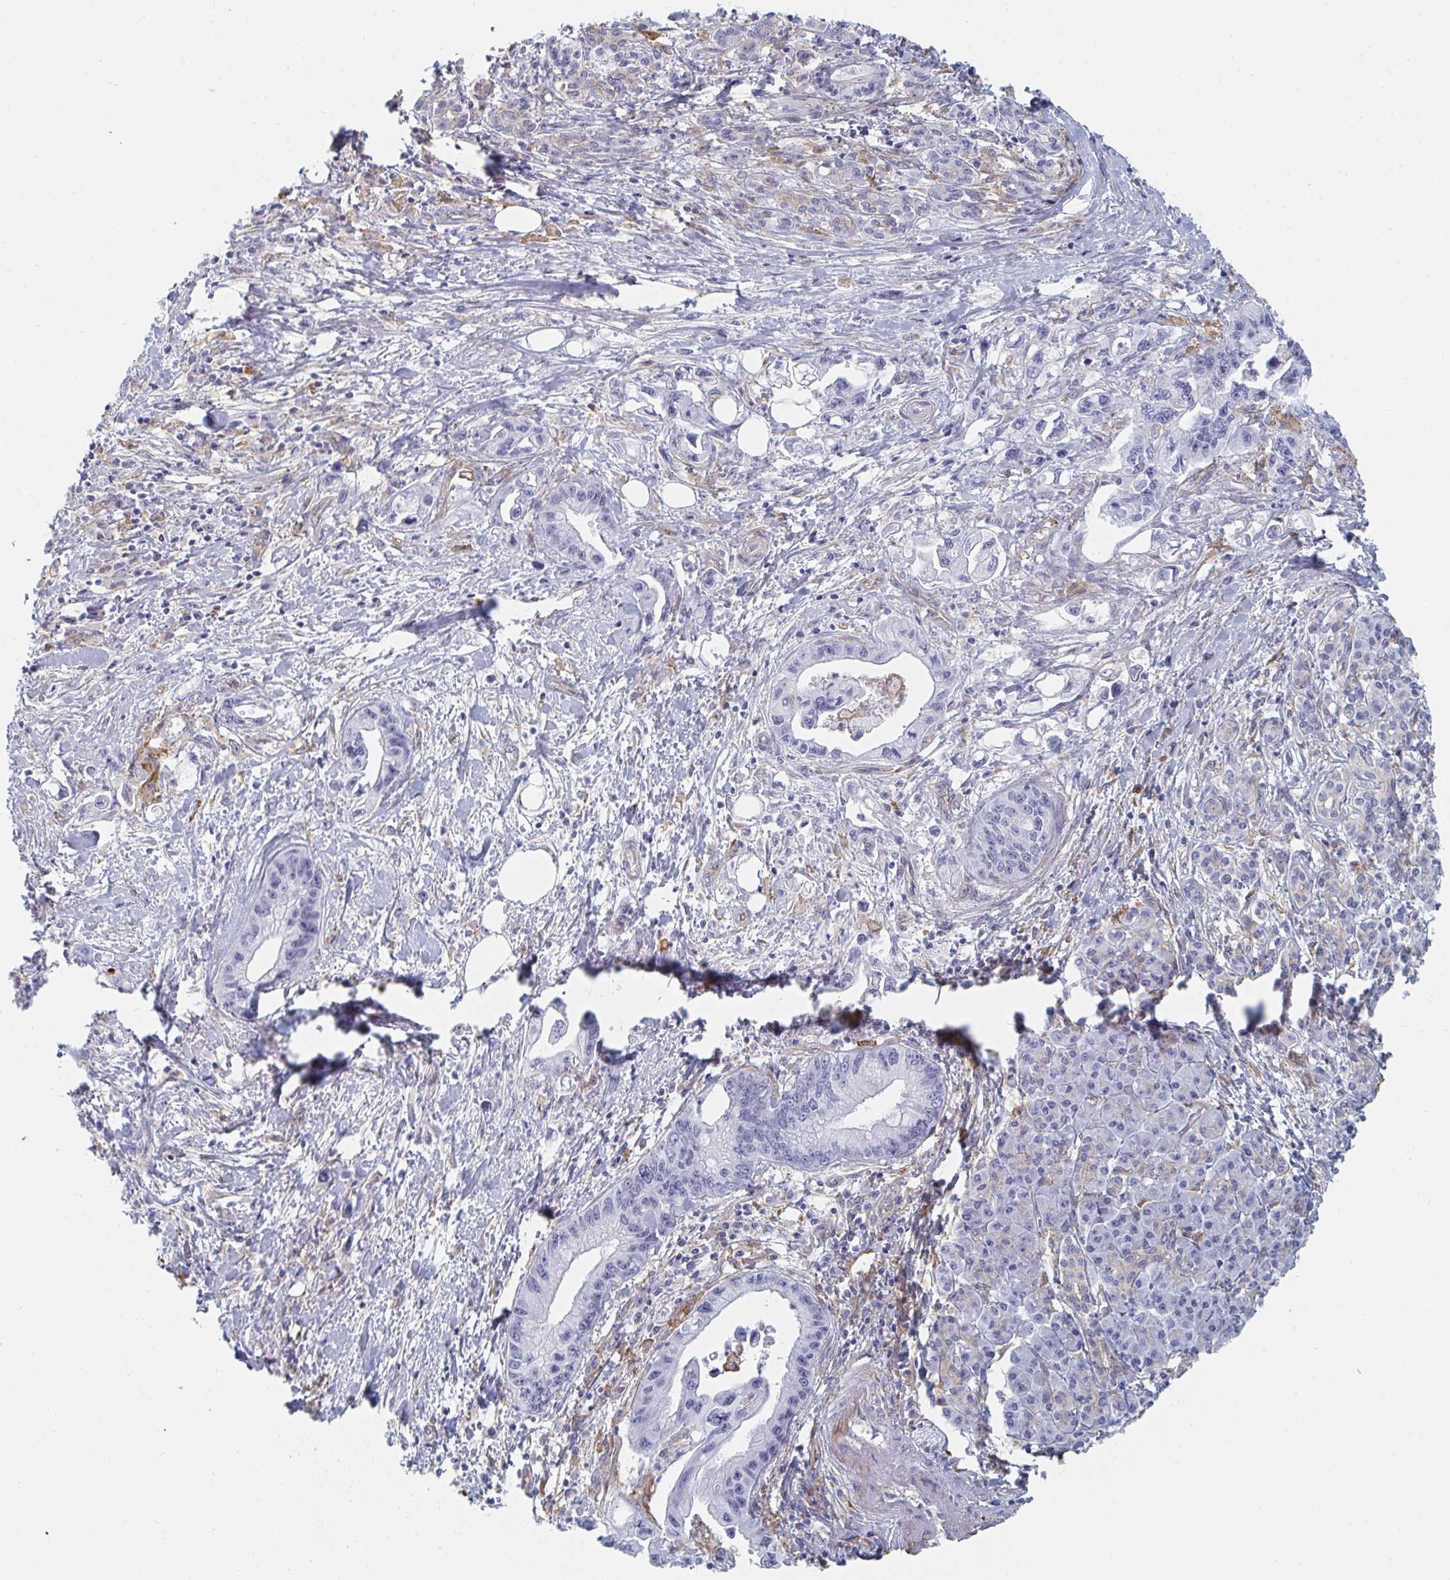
{"staining": {"intensity": "negative", "quantity": "none", "location": "none"}, "tissue": "pancreatic cancer", "cell_type": "Tumor cells", "image_type": "cancer", "snomed": [{"axis": "morphology", "description": "Adenocarcinoma, NOS"}, {"axis": "topography", "description": "Pancreas"}], "caption": "Tumor cells are negative for brown protein staining in adenocarcinoma (pancreatic). The staining was performed using DAB to visualize the protein expression in brown, while the nuclei were stained in blue with hematoxylin (Magnification: 20x).", "gene": "DAB2", "patient": {"sex": "male", "age": 61}}